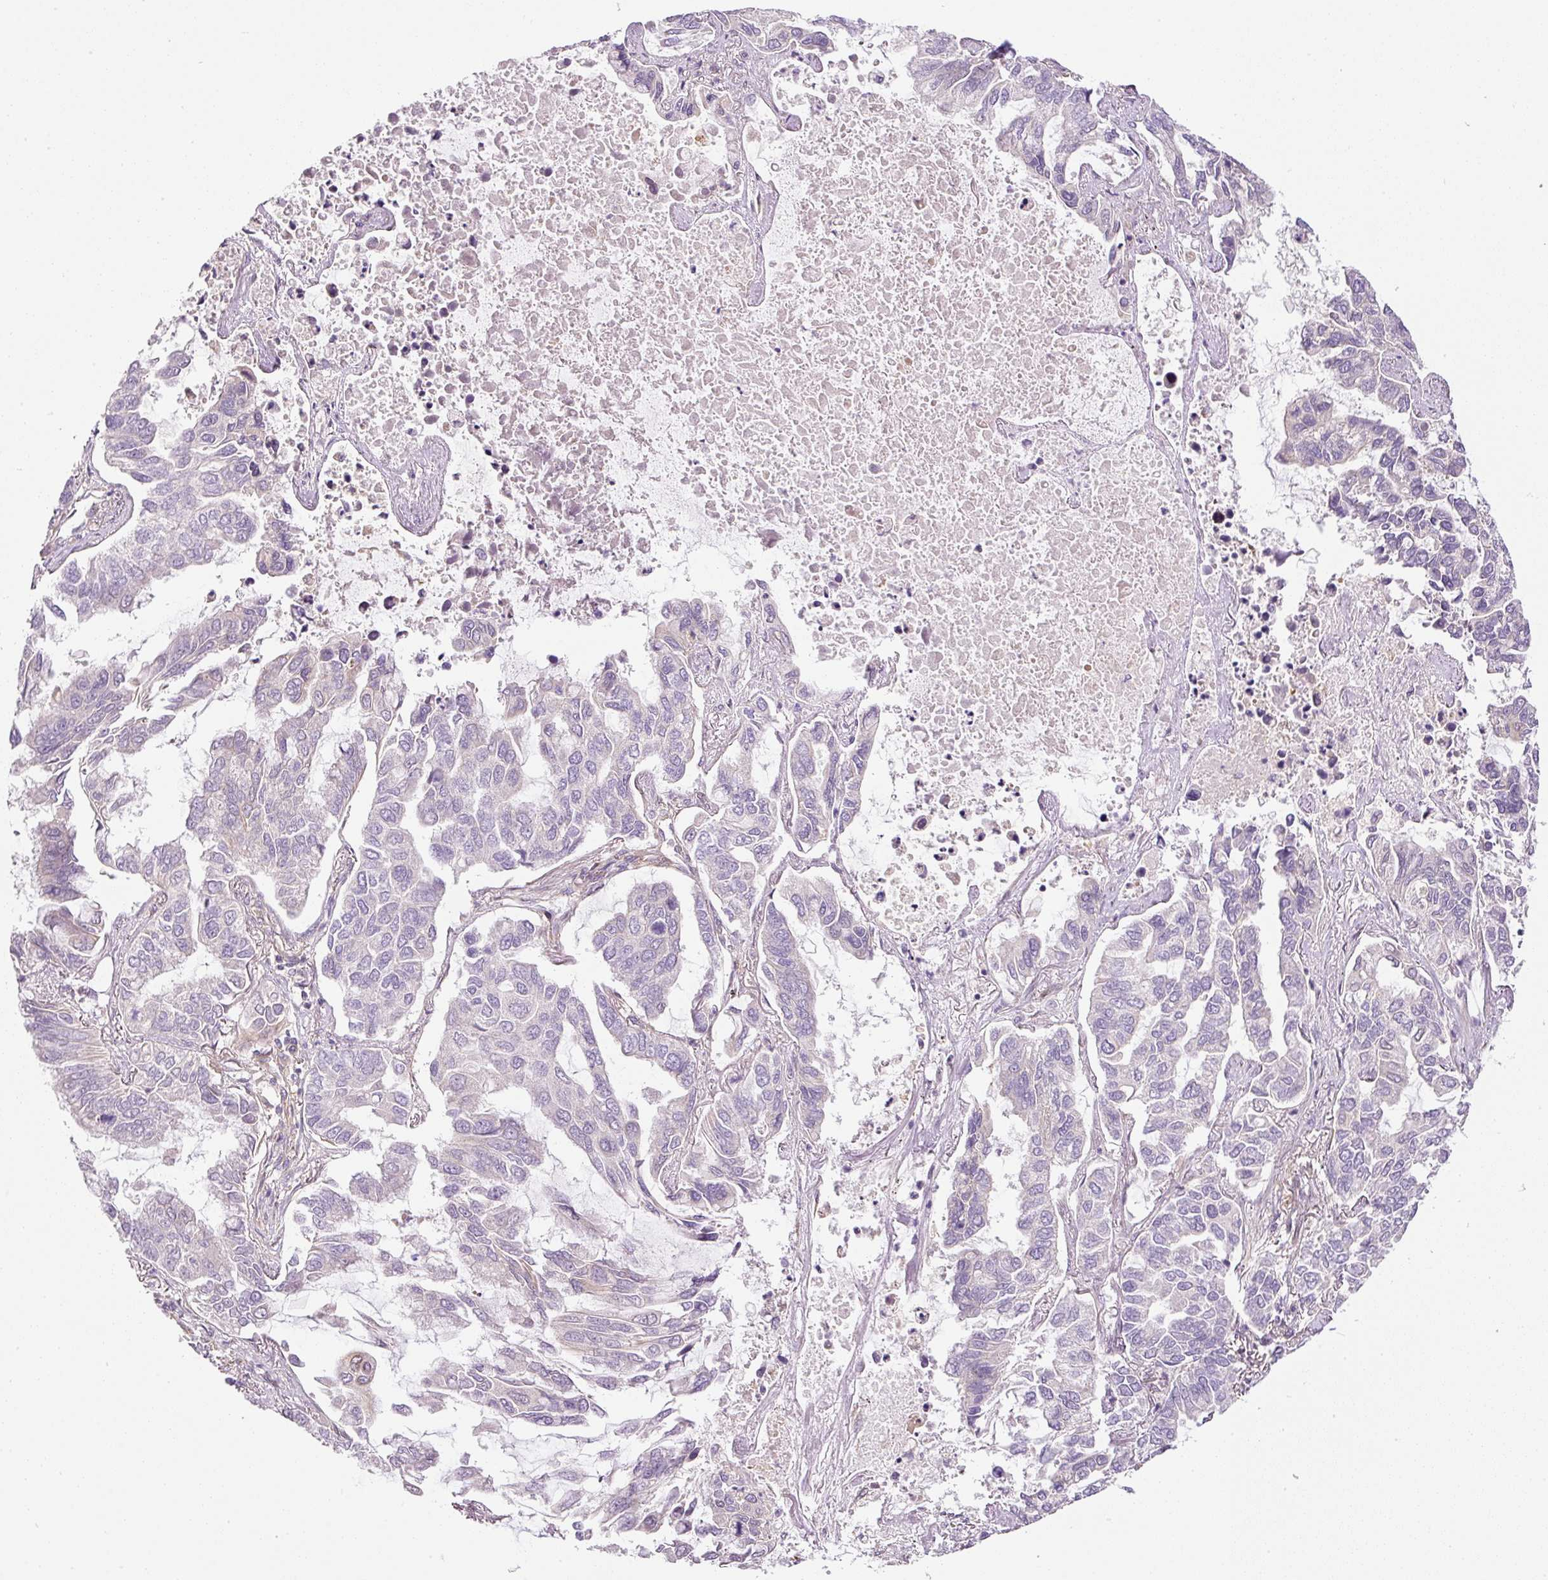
{"staining": {"intensity": "negative", "quantity": "none", "location": "none"}, "tissue": "lung cancer", "cell_type": "Tumor cells", "image_type": "cancer", "snomed": [{"axis": "morphology", "description": "Adenocarcinoma, NOS"}, {"axis": "topography", "description": "Lung"}], "caption": "The histopathology image reveals no significant positivity in tumor cells of lung cancer (adenocarcinoma). (Immunohistochemistry, brightfield microscopy, high magnification).", "gene": "TBC1D2B", "patient": {"sex": "male", "age": 64}}